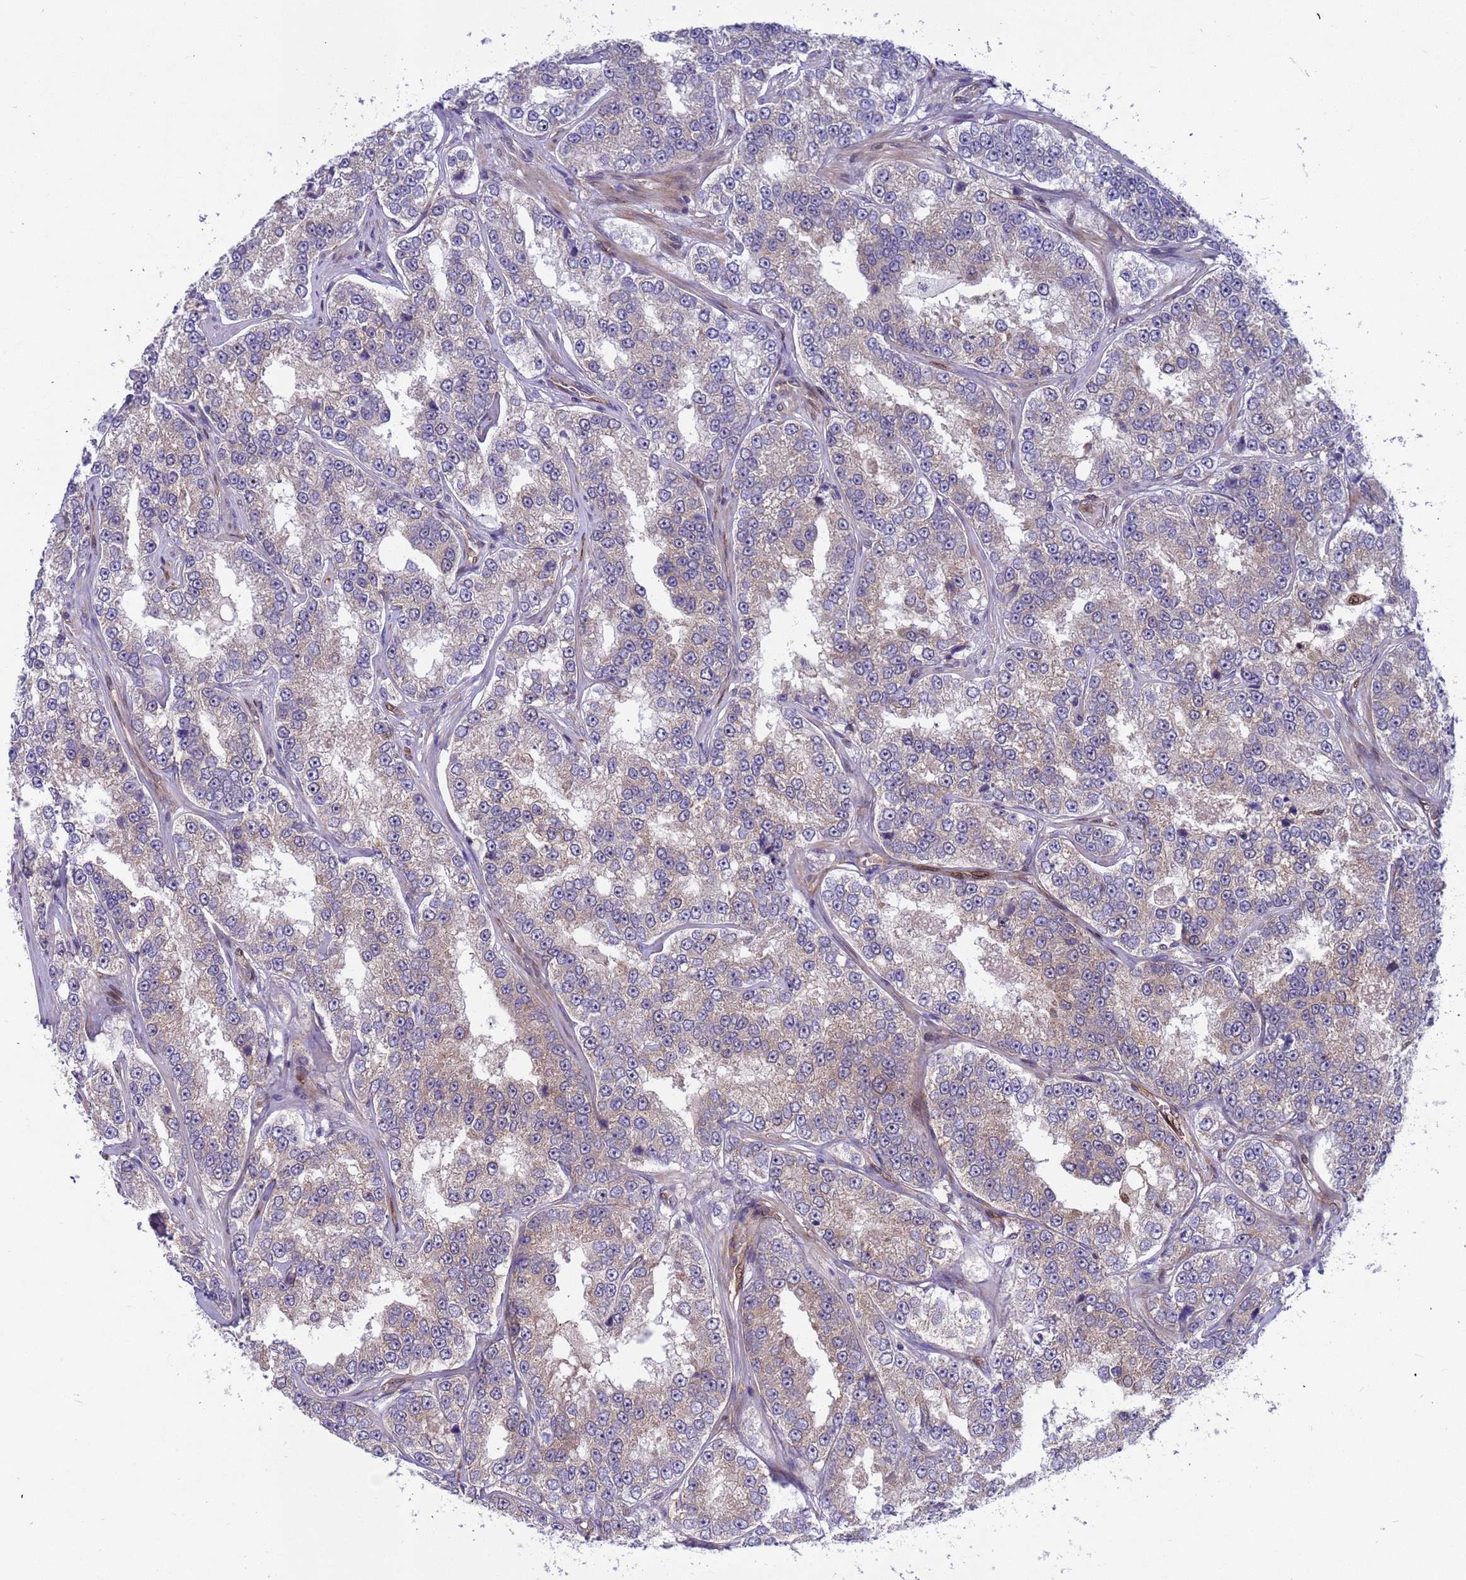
{"staining": {"intensity": "negative", "quantity": "none", "location": "none"}, "tissue": "prostate cancer", "cell_type": "Tumor cells", "image_type": "cancer", "snomed": [{"axis": "morphology", "description": "Normal tissue, NOS"}, {"axis": "morphology", "description": "Adenocarcinoma, High grade"}, {"axis": "topography", "description": "Prostate"}], "caption": "Prostate cancer (high-grade adenocarcinoma) was stained to show a protein in brown. There is no significant positivity in tumor cells.", "gene": "FOXRED1", "patient": {"sex": "male", "age": 83}}